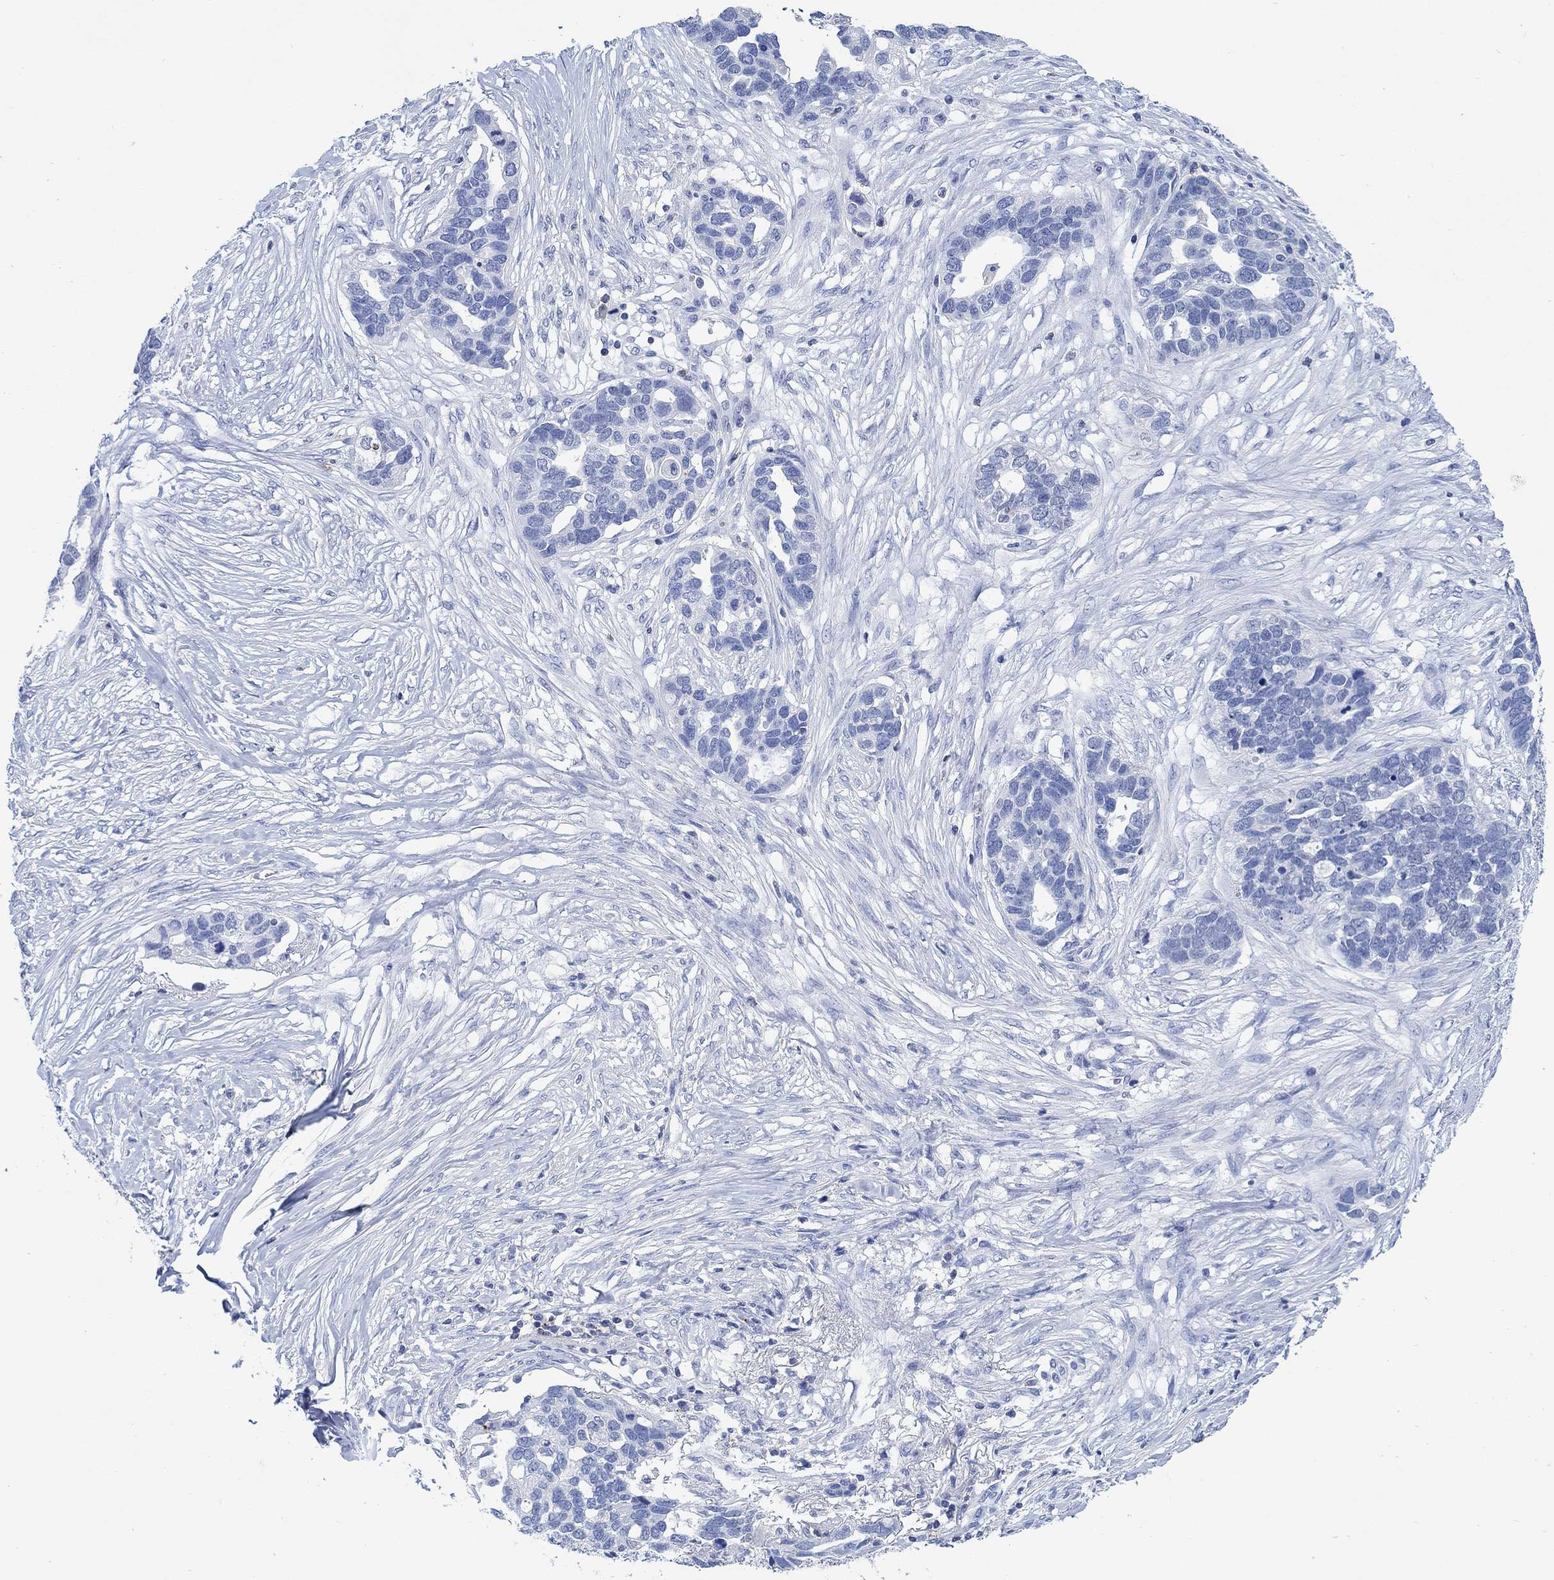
{"staining": {"intensity": "negative", "quantity": "none", "location": "none"}, "tissue": "ovarian cancer", "cell_type": "Tumor cells", "image_type": "cancer", "snomed": [{"axis": "morphology", "description": "Cystadenocarcinoma, serous, NOS"}, {"axis": "topography", "description": "Ovary"}], "caption": "This is an immunohistochemistry image of serous cystadenocarcinoma (ovarian). There is no expression in tumor cells.", "gene": "PPP1R17", "patient": {"sex": "female", "age": 54}}